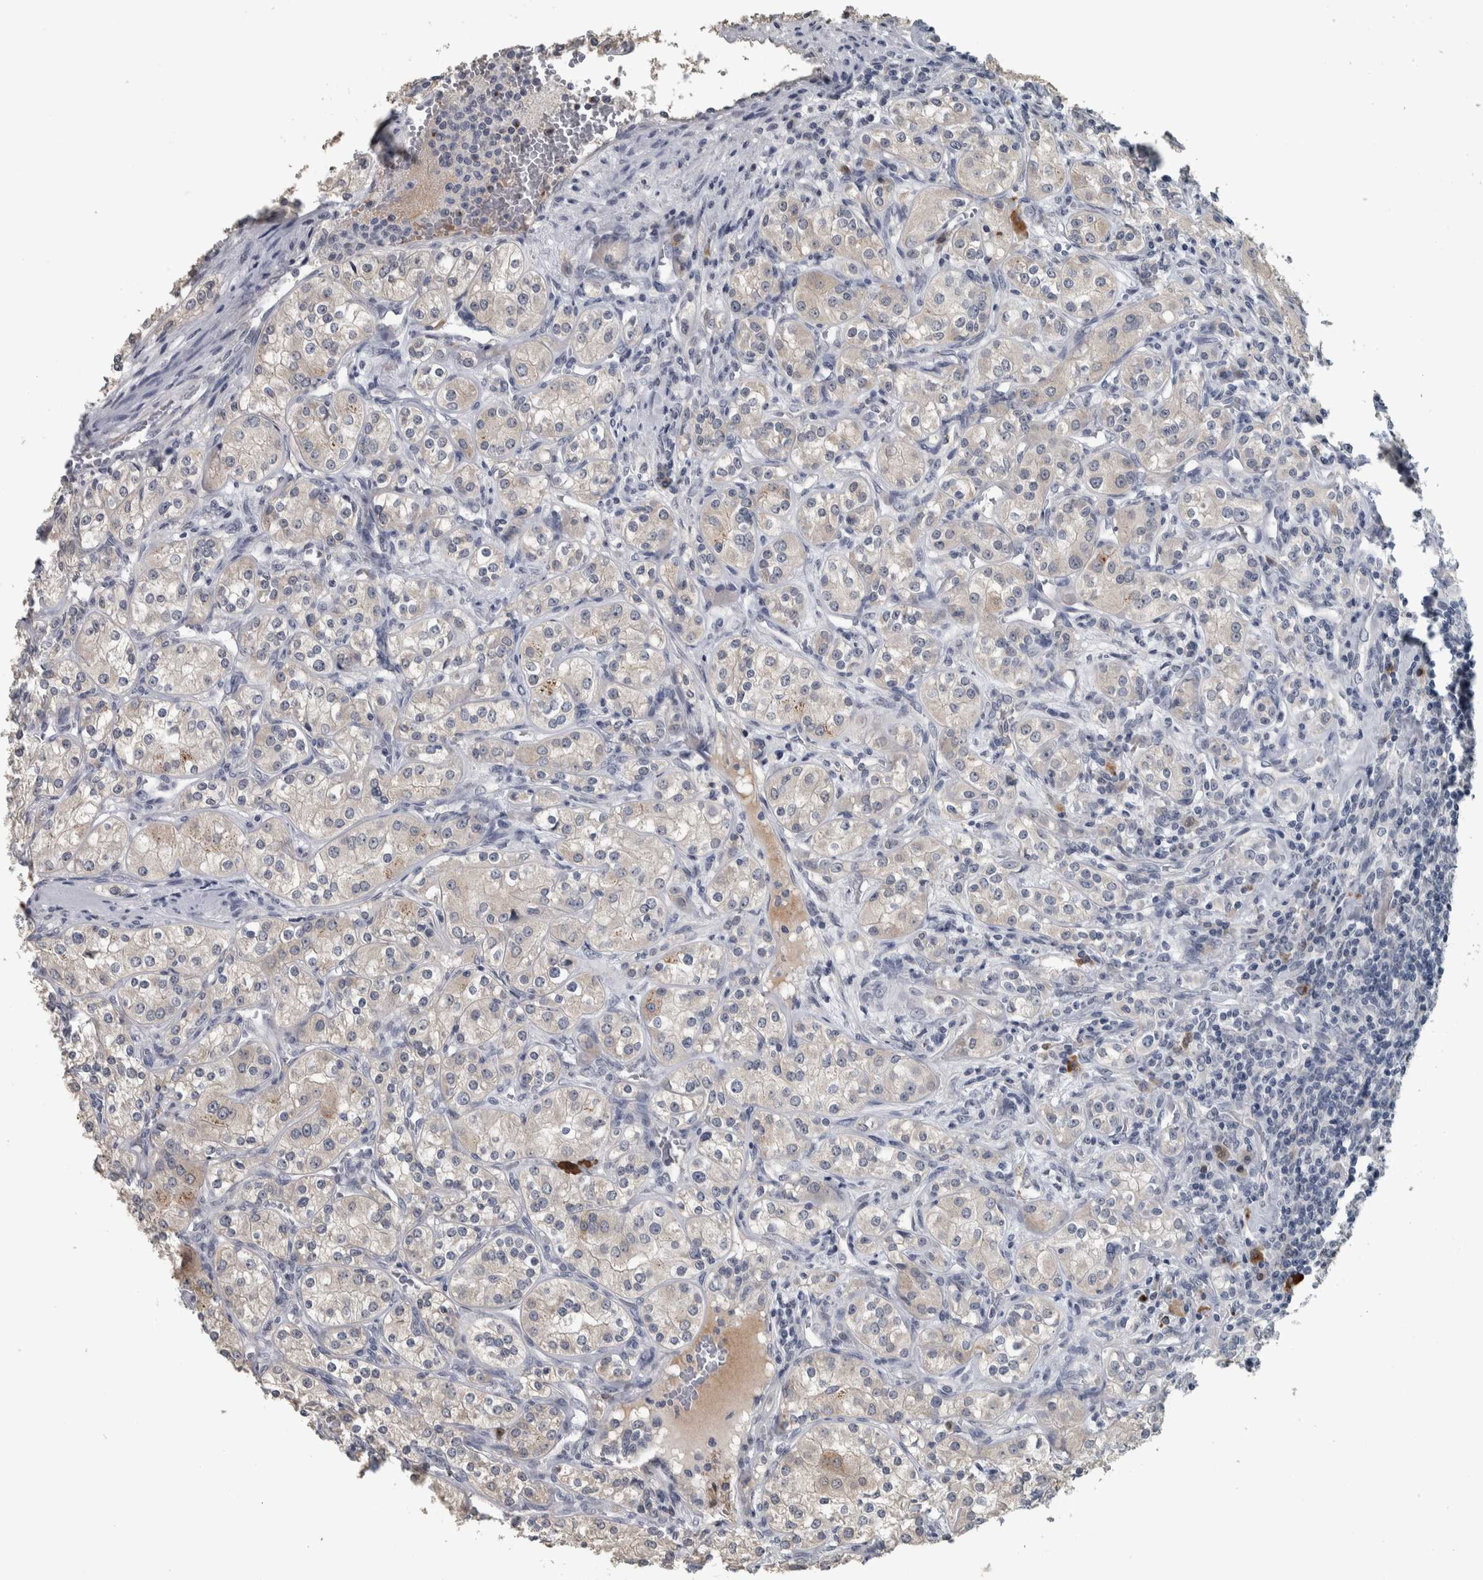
{"staining": {"intensity": "weak", "quantity": "<25%", "location": "cytoplasmic/membranous"}, "tissue": "renal cancer", "cell_type": "Tumor cells", "image_type": "cancer", "snomed": [{"axis": "morphology", "description": "Adenocarcinoma, NOS"}, {"axis": "topography", "description": "Kidney"}], "caption": "Immunohistochemistry micrograph of adenocarcinoma (renal) stained for a protein (brown), which reveals no positivity in tumor cells. The staining was performed using DAB to visualize the protein expression in brown, while the nuclei were stained in blue with hematoxylin (Magnification: 20x).", "gene": "CAVIN4", "patient": {"sex": "male", "age": 77}}